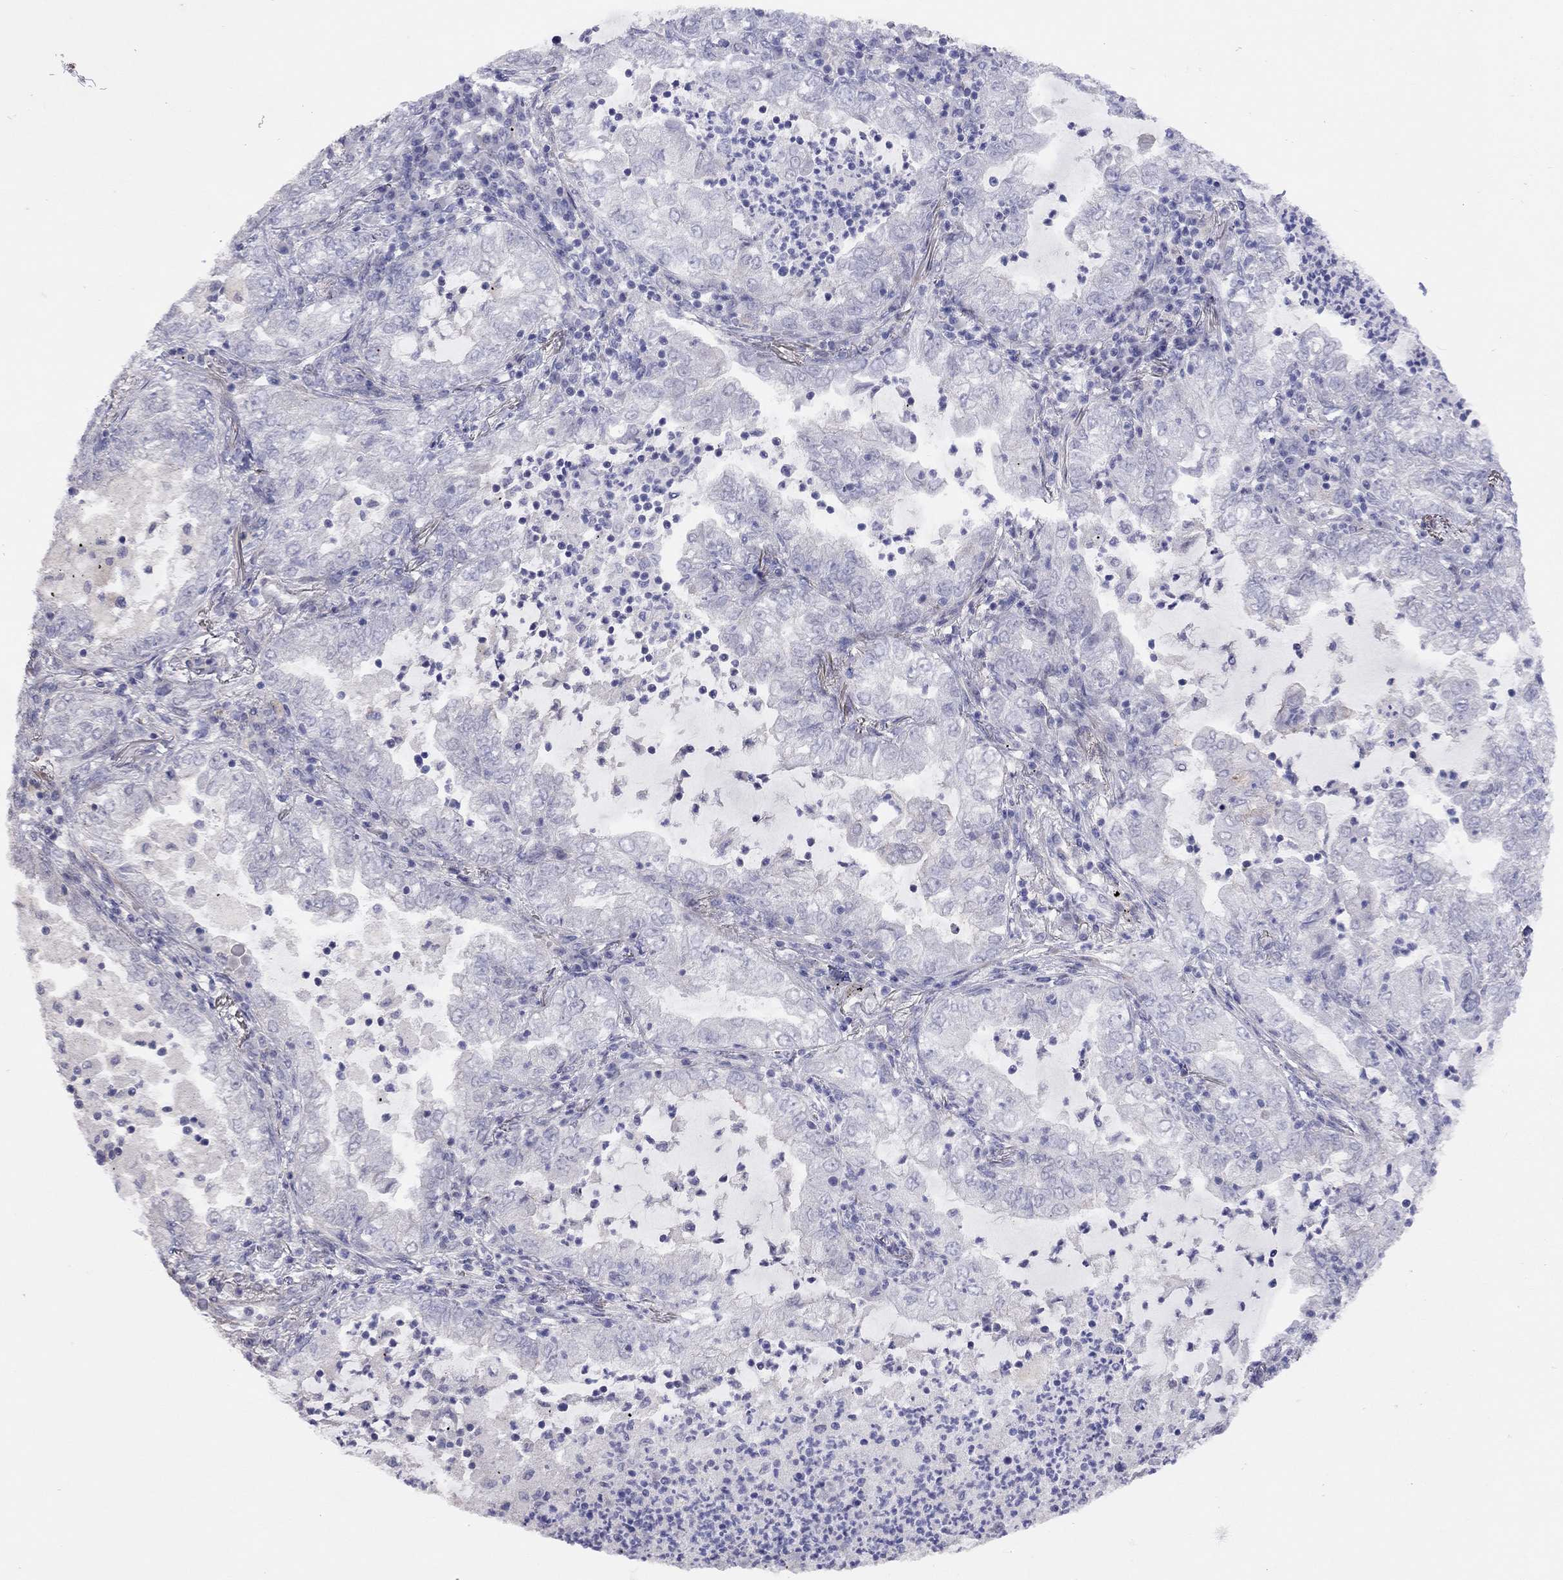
{"staining": {"intensity": "negative", "quantity": "none", "location": "none"}, "tissue": "lung cancer", "cell_type": "Tumor cells", "image_type": "cancer", "snomed": [{"axis": "morphology", "description": "Adenocarcinoma, NOS"}, {"axis": "topography", "description": "Lung"}], "caption": "This is an IHC image of lung adenocarcinoma. There is no expression in tumor cells.", "gene": "SYTL2", "patient": {"sex": "female", "age": 73}}